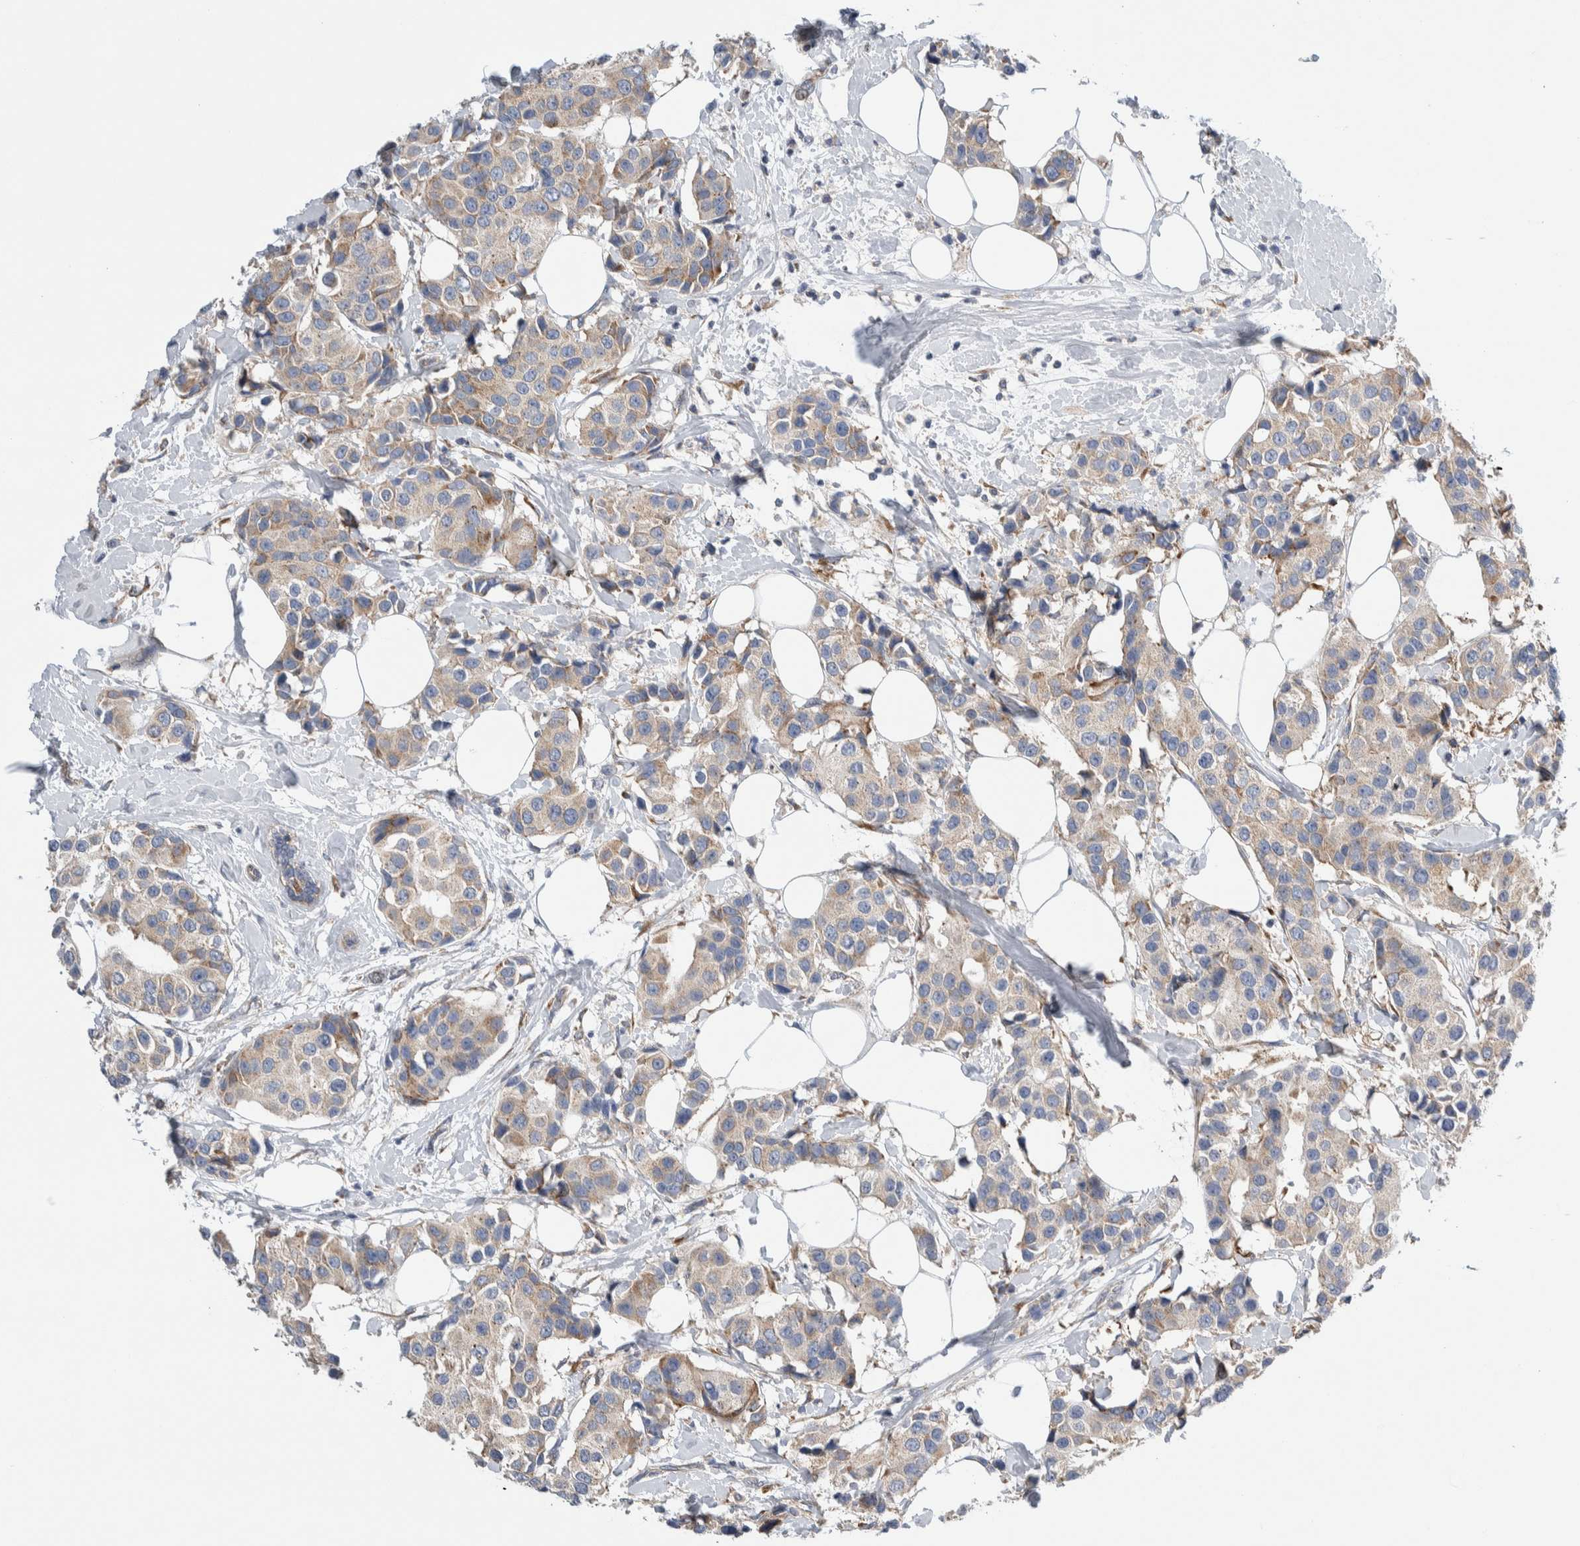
{"staining": {"intensity": "weak", "quantity": ">75%", "location": "cytoplasmic/membranous"}, "tissue": "breast cancer", "cell_type": "Tumor cells", "image_type": "cancer", "snomed": [{"axis": "morphology", "description": "Normal tissue, NOS"}, {"axis": "morphology", "description": "Duct carcinoma"}, {"axis": "topography", "description": "Breast"}], "caption": "Protein positivity by immunohistochemistry (IHC) demonstrates weak cytoplasmic/membranous expression in approximately >75% of tumor cells in breast invasive ductal carcinoma. Nuclei are stained in blue.", "gene": "RACK1", "patient": {"sex": "female", "age": 39}}